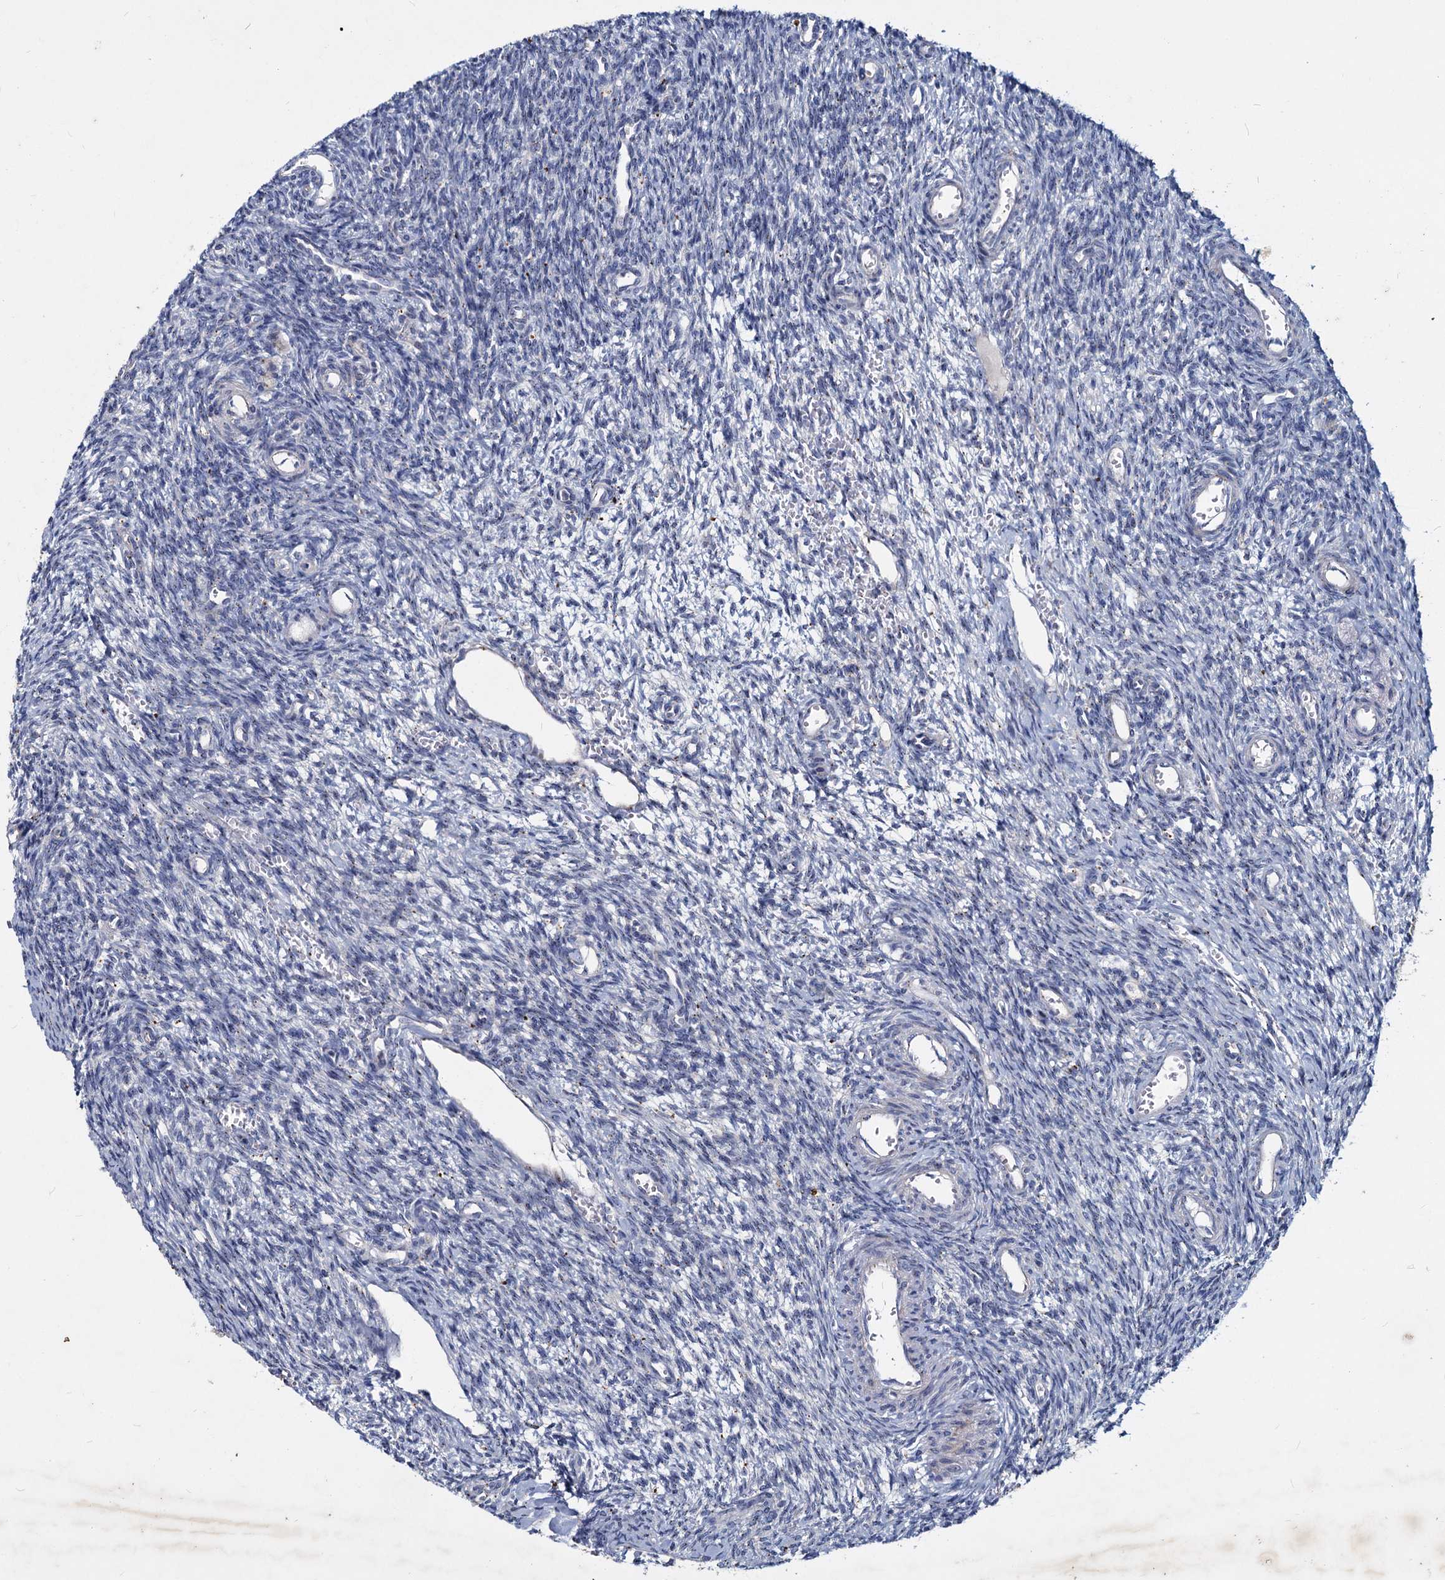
{"staining": {"intensity": "negative", "quantity": "none", "location": "none"}, "tissue": "ovary", "cell_type": "Ovarian stroma cells", "image_type": "normal", "snomed": [{"axis": "morphology", "description": "Normal tissue, NOS"}, {"axis": "topography", "description": "Ovary"}], "caption": "The immunohistochemistry (IHC) histopathology image has no significant expression in ovarian stroma cells of ovary. (DAB (3,3'-diaminobenzidine) immunohistochemistry, high magnification).", "gene": "AGBL4", "patient": {"sex": "female", "age": 39}}